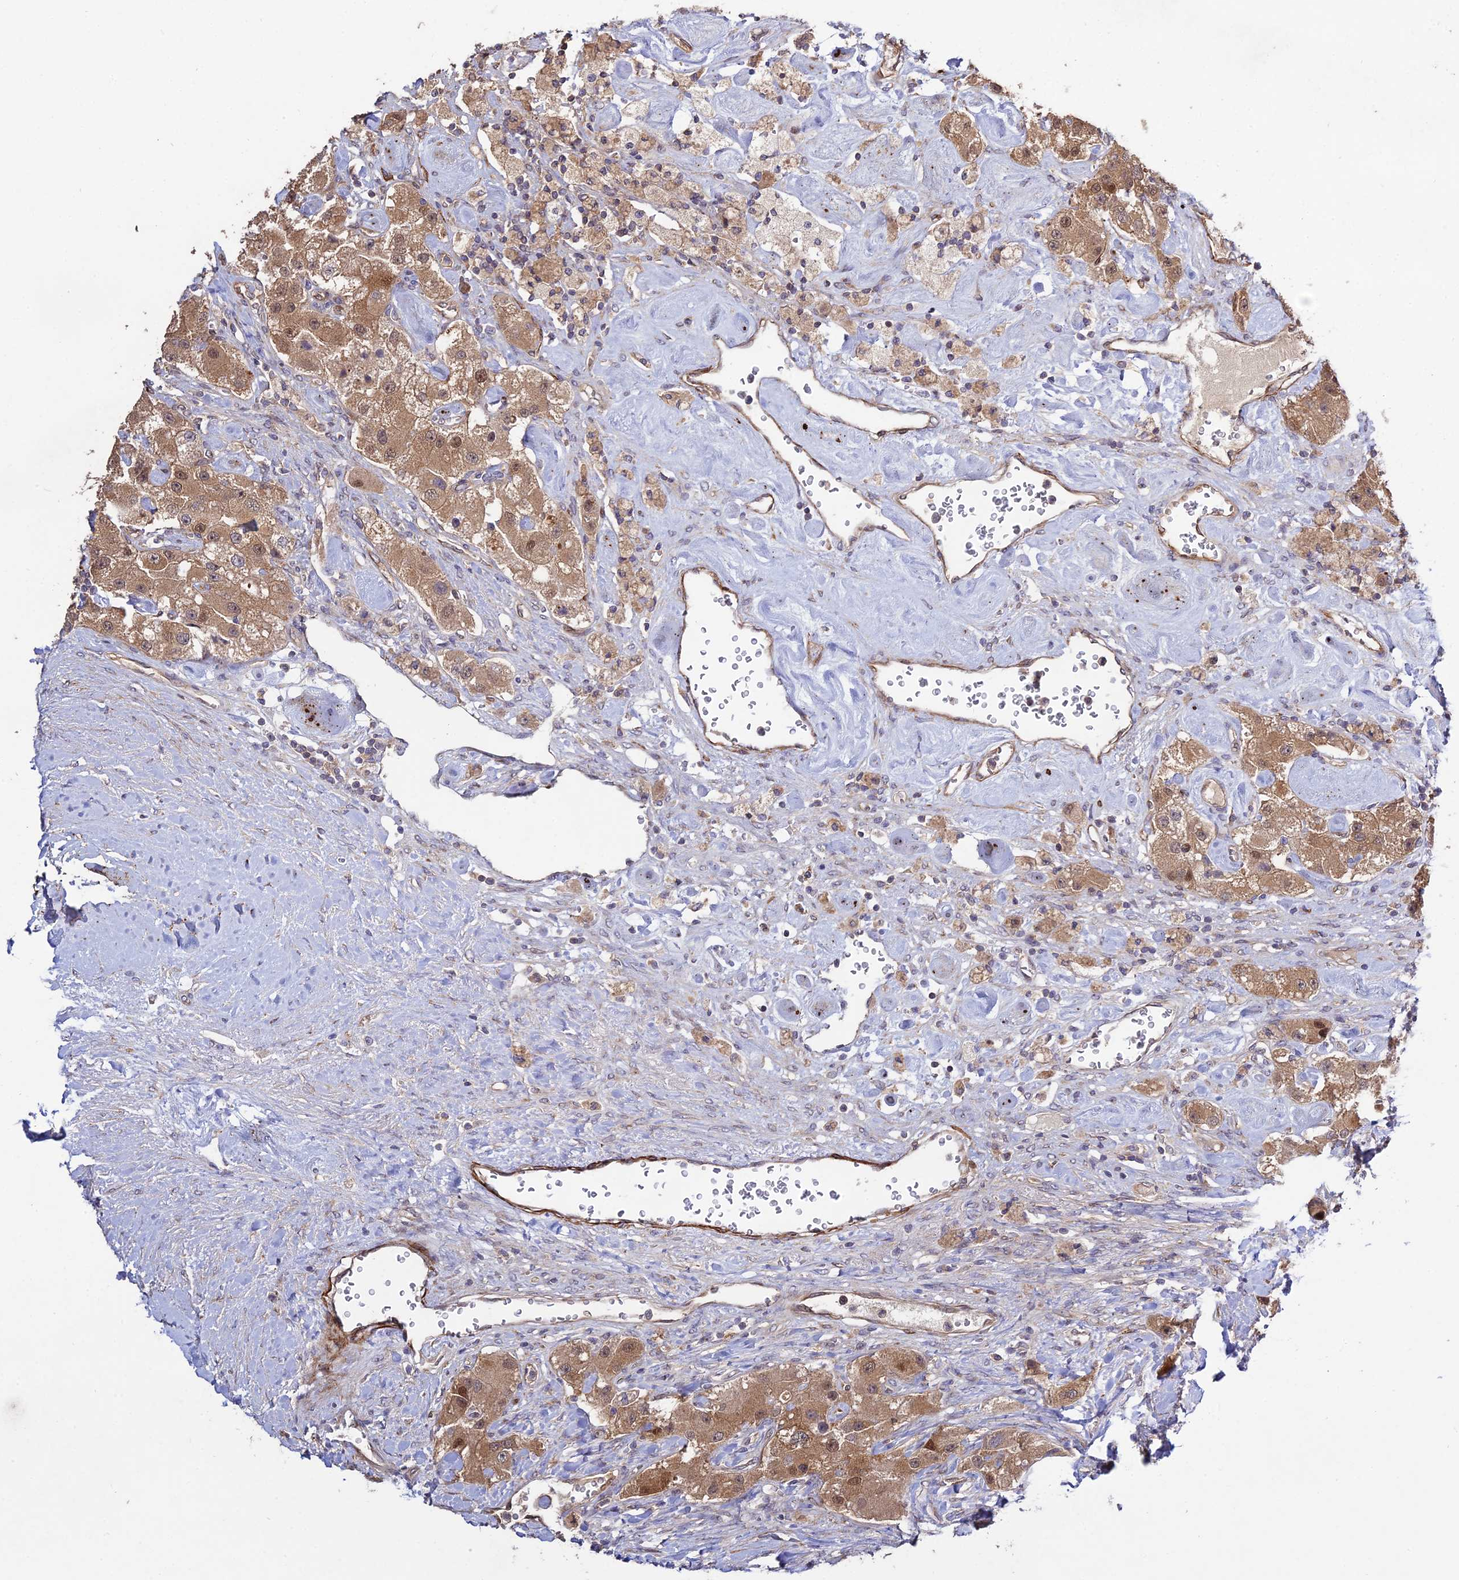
{"staining": {"intensity": "moderate", "quantity": ">75%", "location": "cytoplasmic/membranous"}, "tissue": "carcinoid", "cell_type": "Tumor cells", "image_type": "cancer", "snomed": [{"axis": "morphology", "description": "Carcinoid, malignant, NOS"}, {"axis": "topography", "description": "Pancreas"}], "caption": "Moderate cytoplasmic/membranous protein staining is seen in approximately >75% of tumor cells in carcinoid (malignant).", "gene": "GRTP1", "patient": {"sex": "male", "age": 41}}